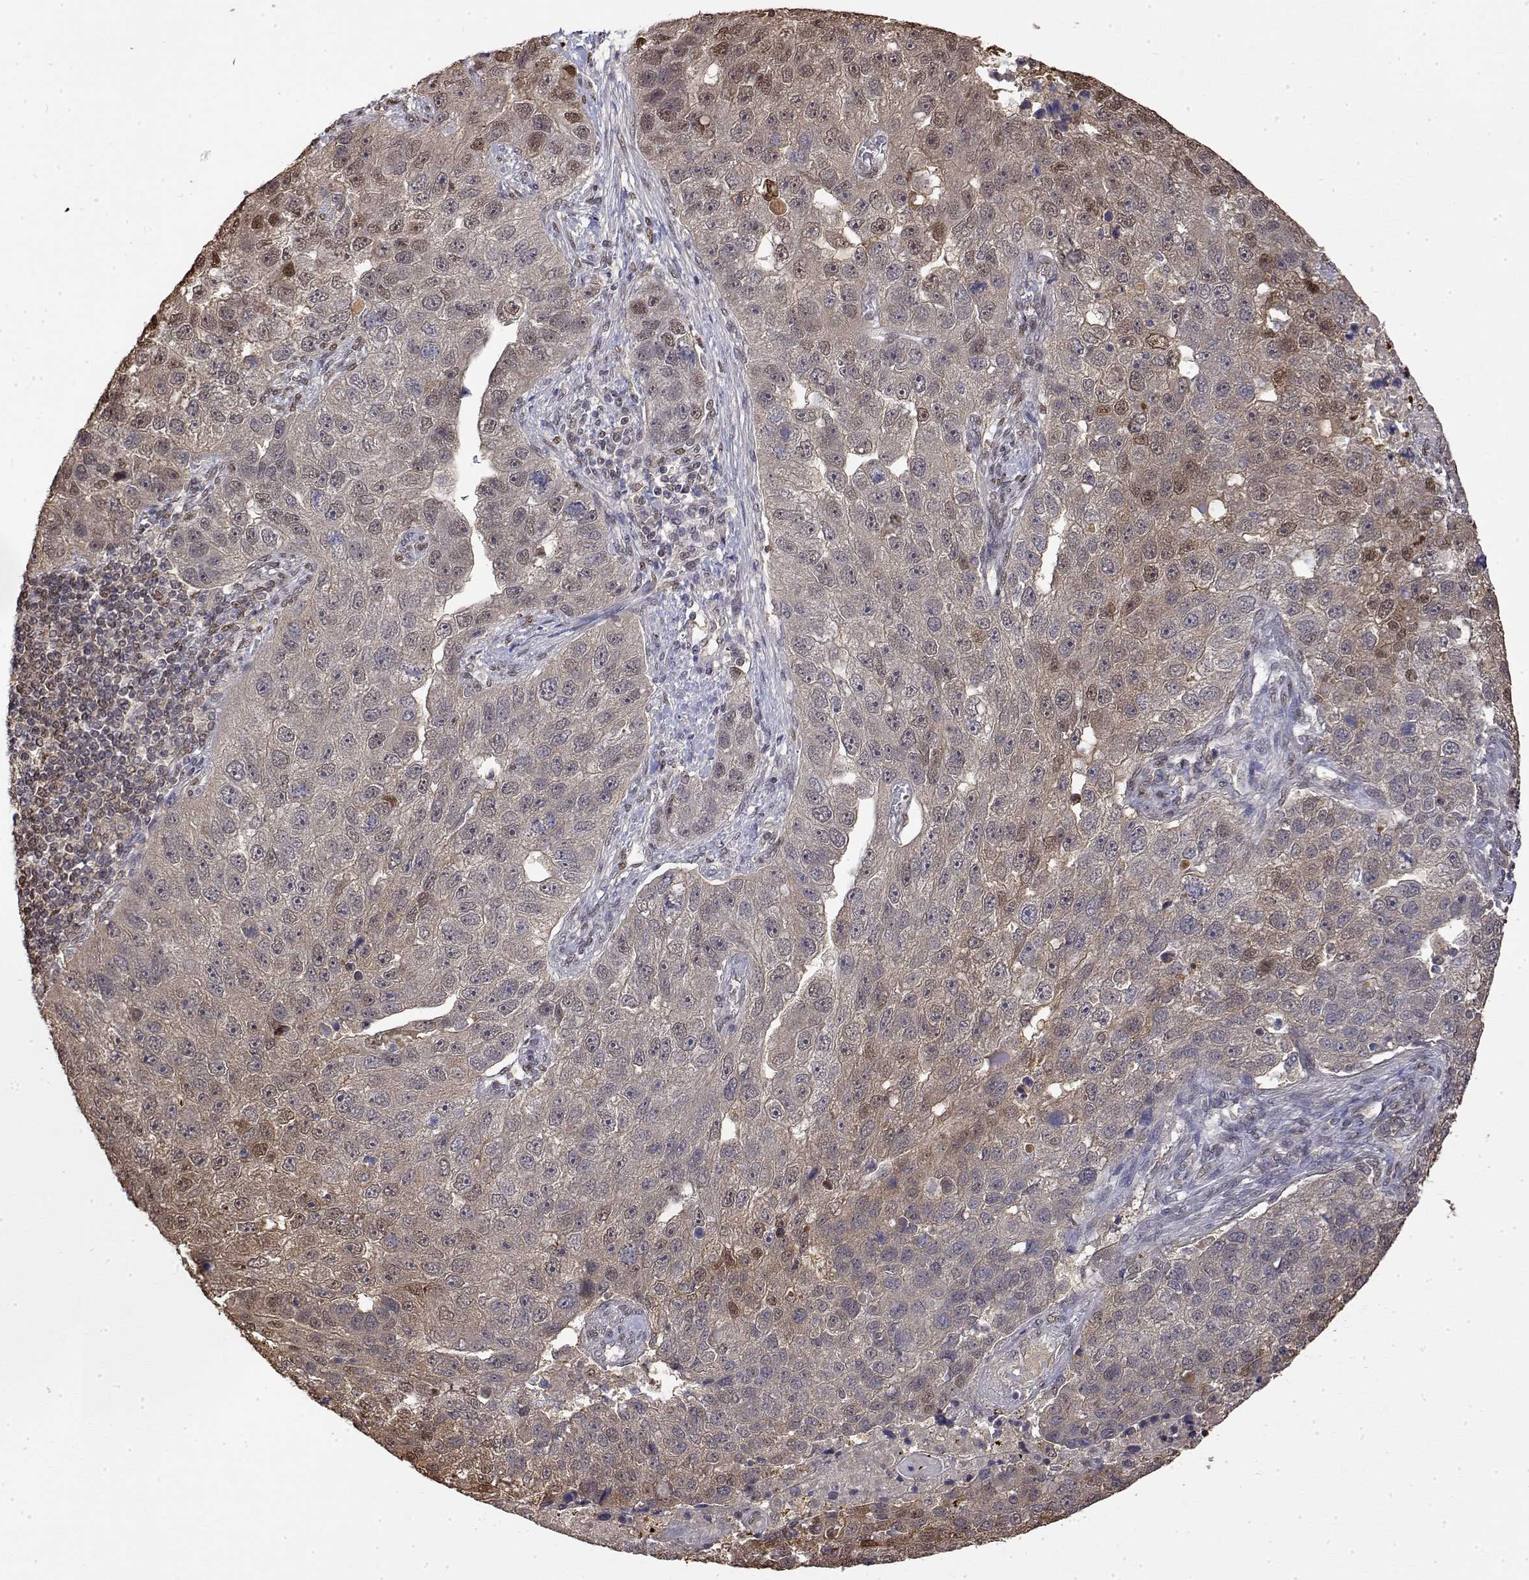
{"staining": {"intensity": "moderate", "quantity": "<25%", "location": "cytoplasmic/membranous,nuclear"}, "tissue": "pancreatic cancer", "cell_type": "Tumor cells", "image_type": "cancer", "snomed": [{"axis": "morphology", "description": "Adenocarcinoma, NOS"}, {"axis": "topography", "description": "Pancreas"}], "caption": "Immunohistochemical staining of human pancreatic cancer (adenocarcinoma) reveals low levels of moderate cytoplasmic/membranous and nuclear protein staining in about <25% of tumor cells.", "gene": "TPI1", "patient": {"sex": "female", "age": 61}}